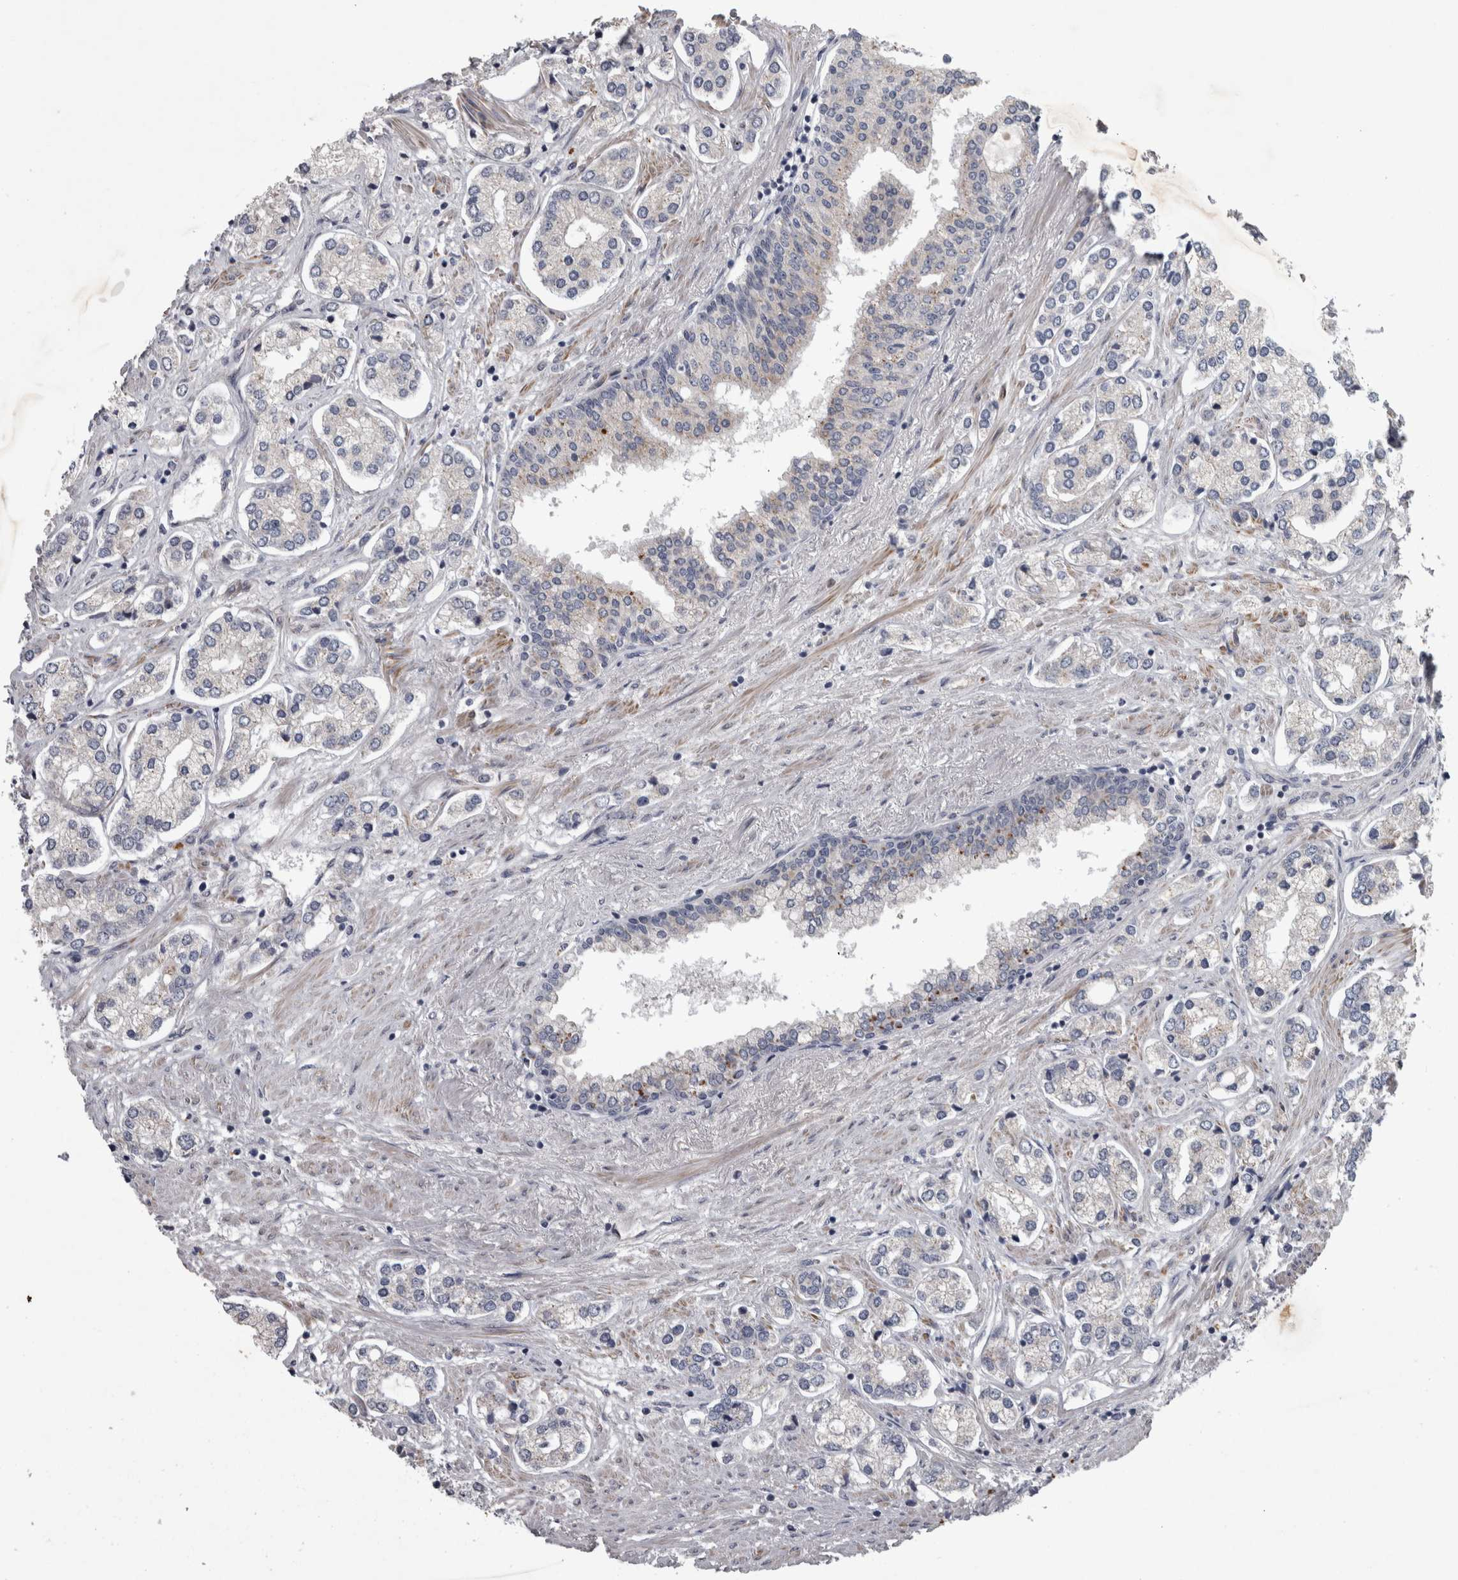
{"staining": {"intensity": "negative", "quantity": "none", "location": "none"}, "tissue": "prostate cancer", "cell_type": "Tumor cells", "image_type": "cancer", "snomed": [{"axis": "morphology", "description": "Adenocarcinoma, High grade"}, {"axis": "topography", "description": "Prostate"}], "caption": "IHC photomicrograph of neoplastic tissue: prostate cancer (high-grade adenocarcinoma) stained with DAB displays no significant protein staining in tumor cells. (DAB immunohistochemistry visualized using brightfield microscopy, high magnification).", "gene": "DBT", "patient": {"sex": "male", "age": 66}}